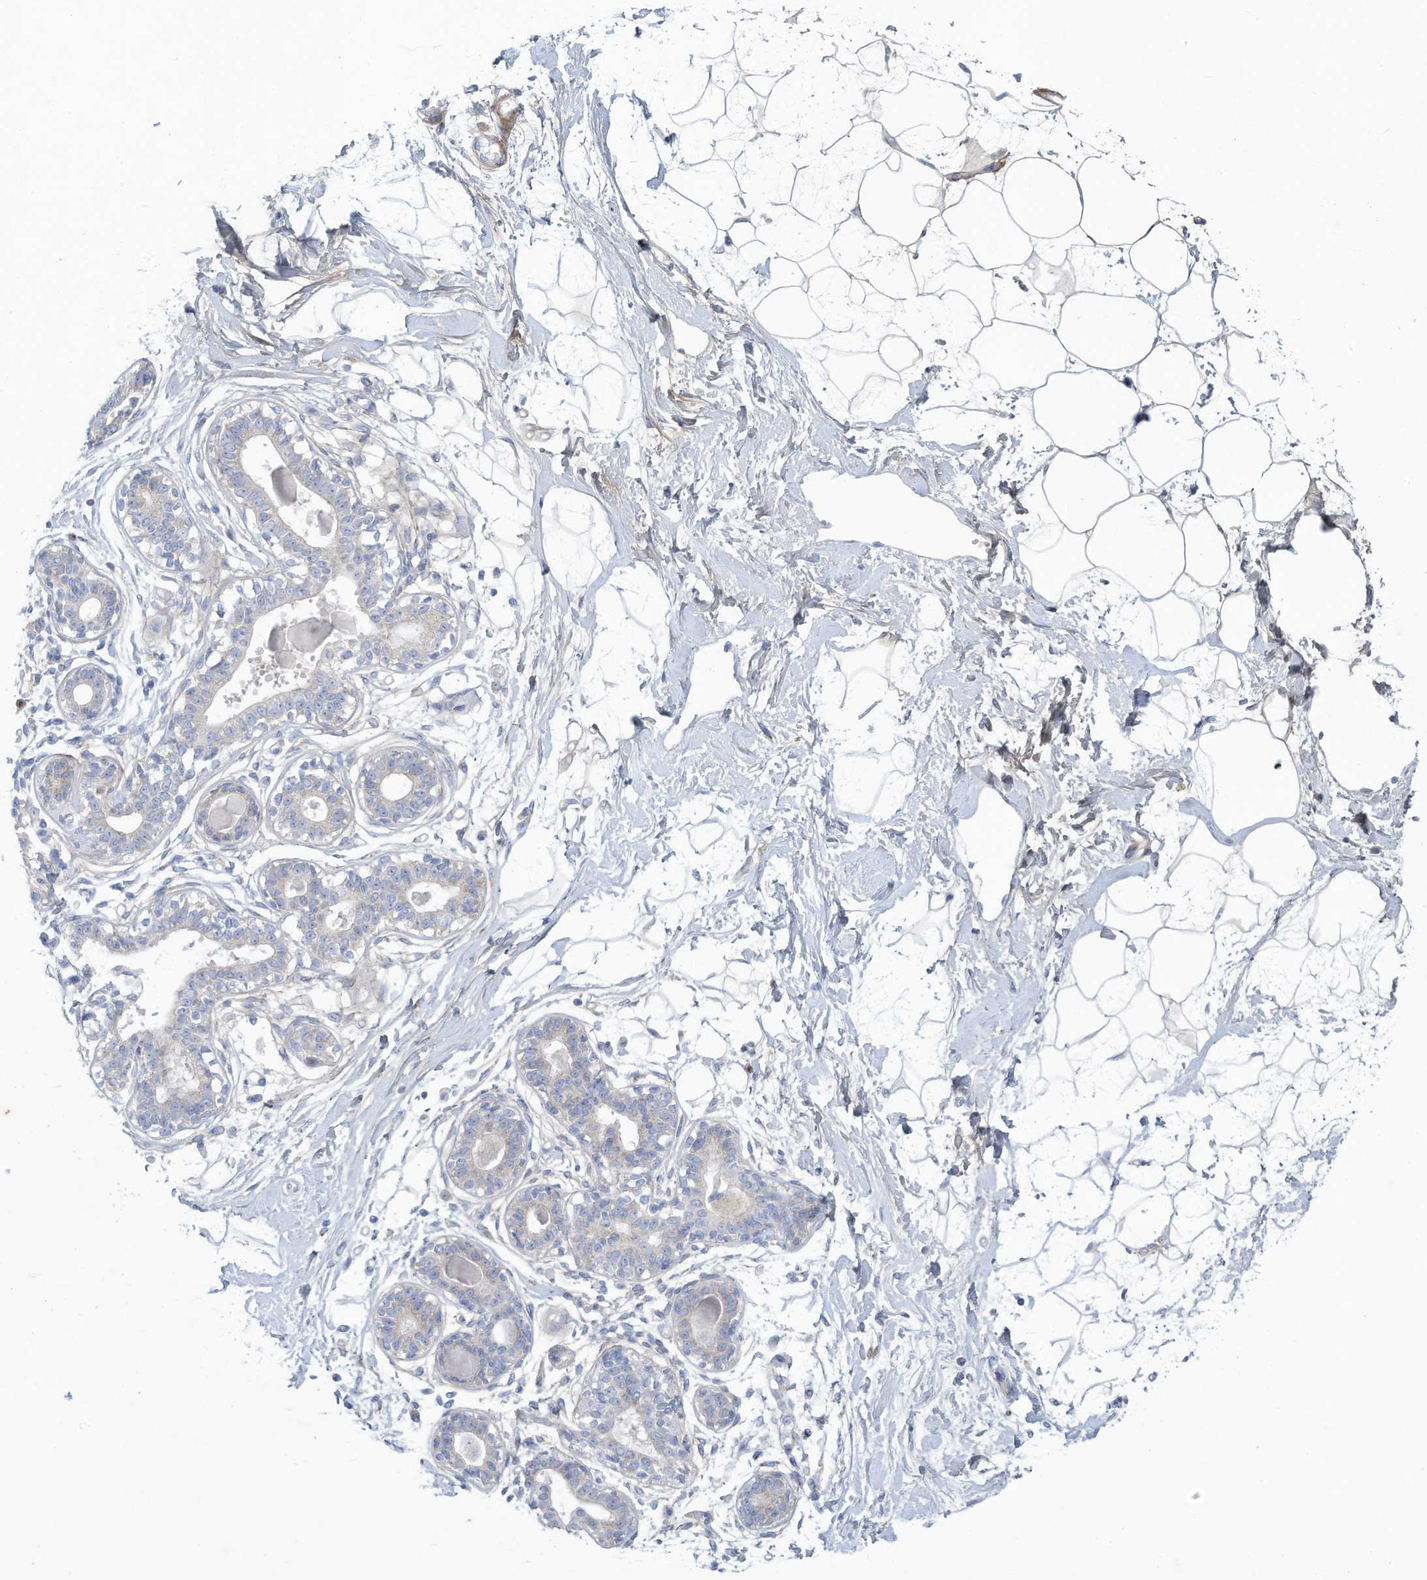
{"staining": {"intensity": "negative", "quantity": "none", "location": "none"}, "tissue": "breast", "cell_type": "Adipocytes", "image_type": "normal", "snomed": [{"axis": "morphology", "description": "Normal tissue, NOS"}, {"axis": "topography", "description": "Breast"}], "caption": "Immunohistochemistry photomicrograph of normal breast stained for a protein (brown), which reveals no expression in adipocytes. (DAB immunohistochemistry with hematoxylin counter stain).", "gene": "TRMT2B", "patient": {"sex": "female", "age": 45}}